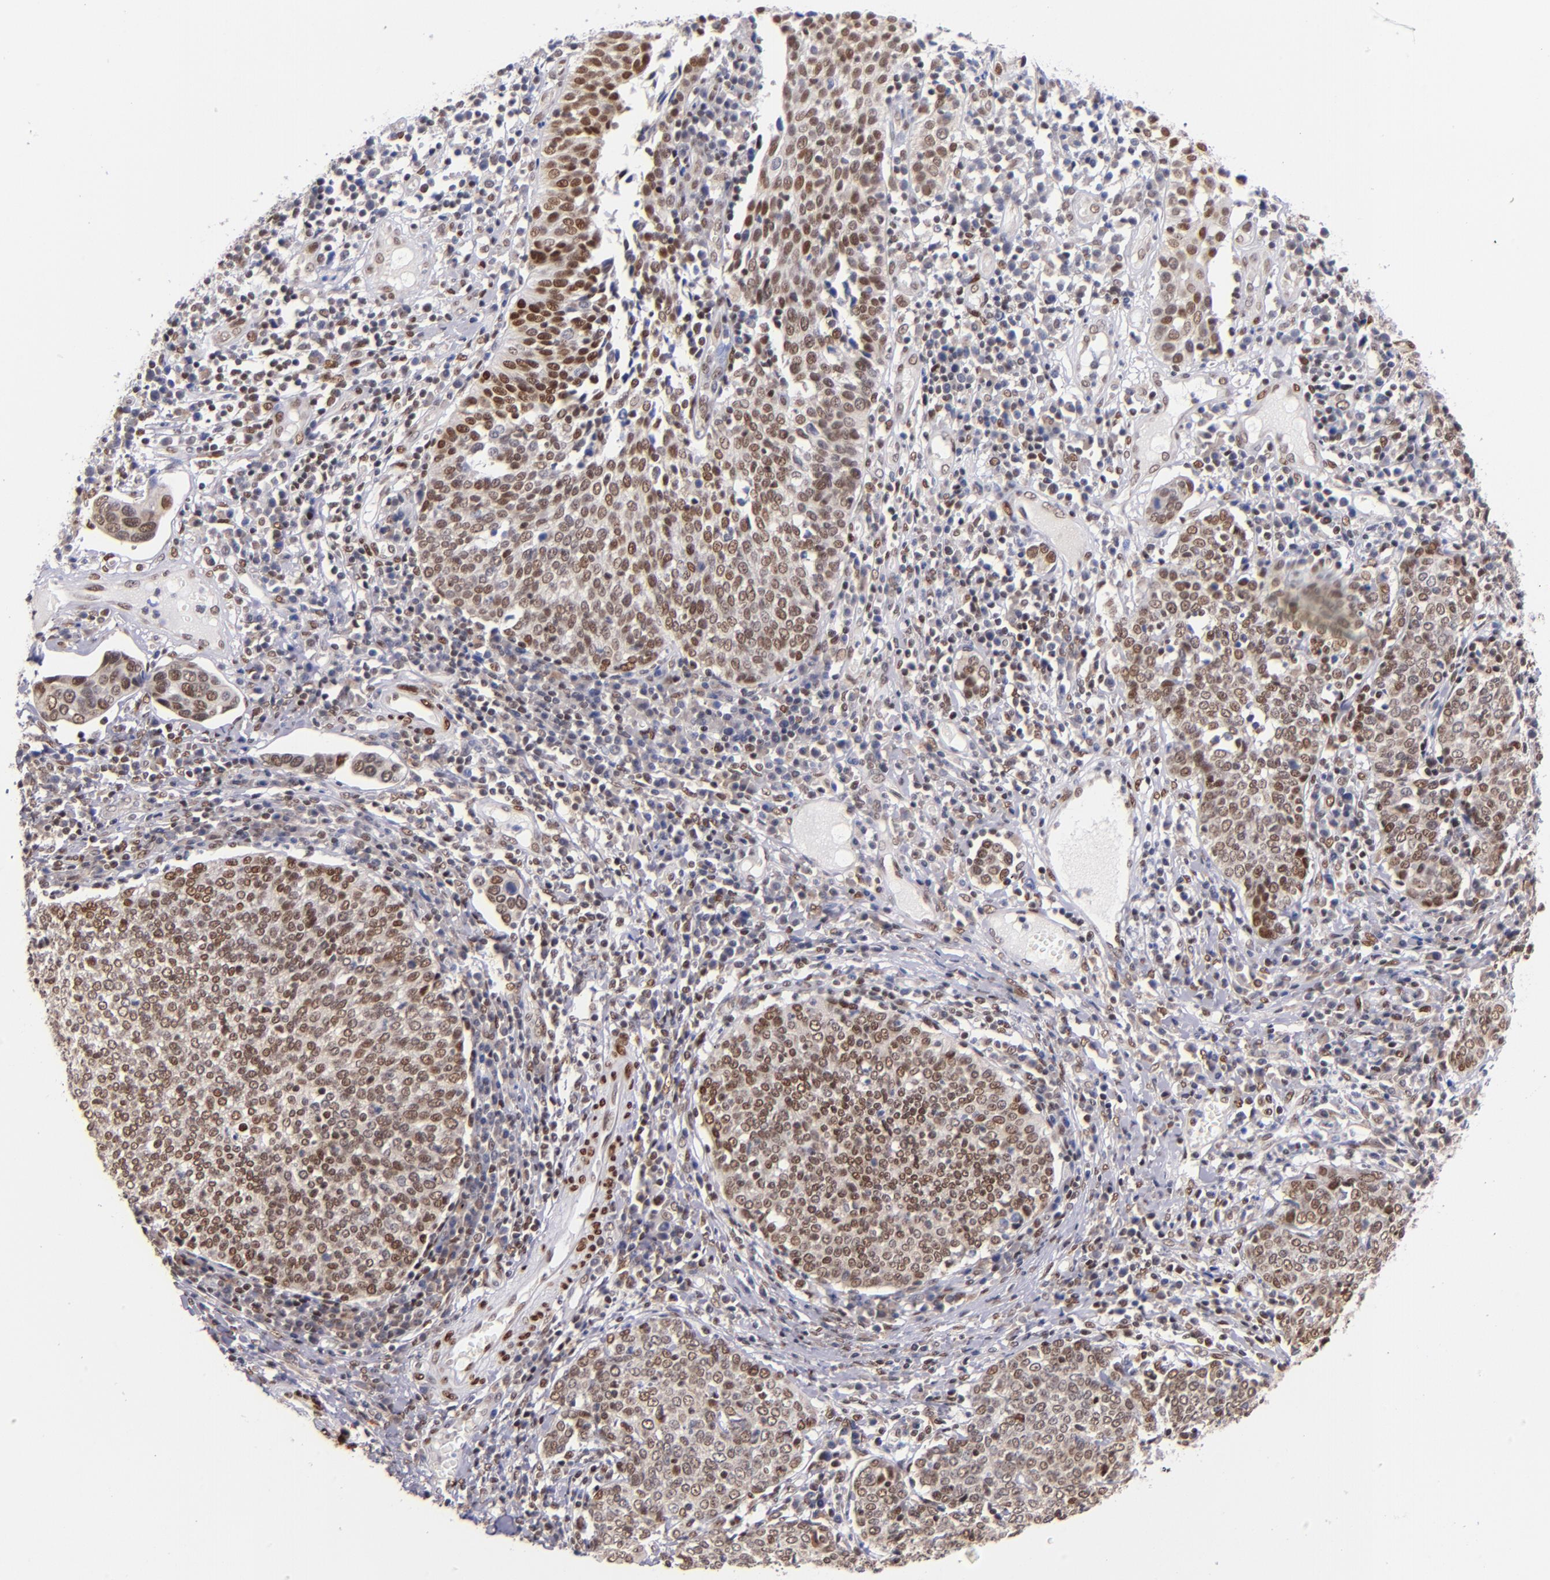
{"staining": {"intensity": "moderate", "quantity": "25%-75%", "location": "nuclear"}, "tissue": "cervical cancer", "cell_type": "Tumor cells", "image_type": "cancer", "snomed": [{"axis": "morphology", "description": "Squamous cell carcinoma, NOS"}, {"axis": "topography", "description": "Cervix"}], "caption": "Immunohistochemistry (DAB (3,3'-diaminobenzidine)) staining of human cervical cancer (squamous cell carcinoma) demonstrates moderate nuclear protein positivity in about 25%-75% of tumor cells. (Brightfield microscopy of DAB IHC at high magnification).", "gene": "SRF", "patient": {"sex": "female", "age": 40}}